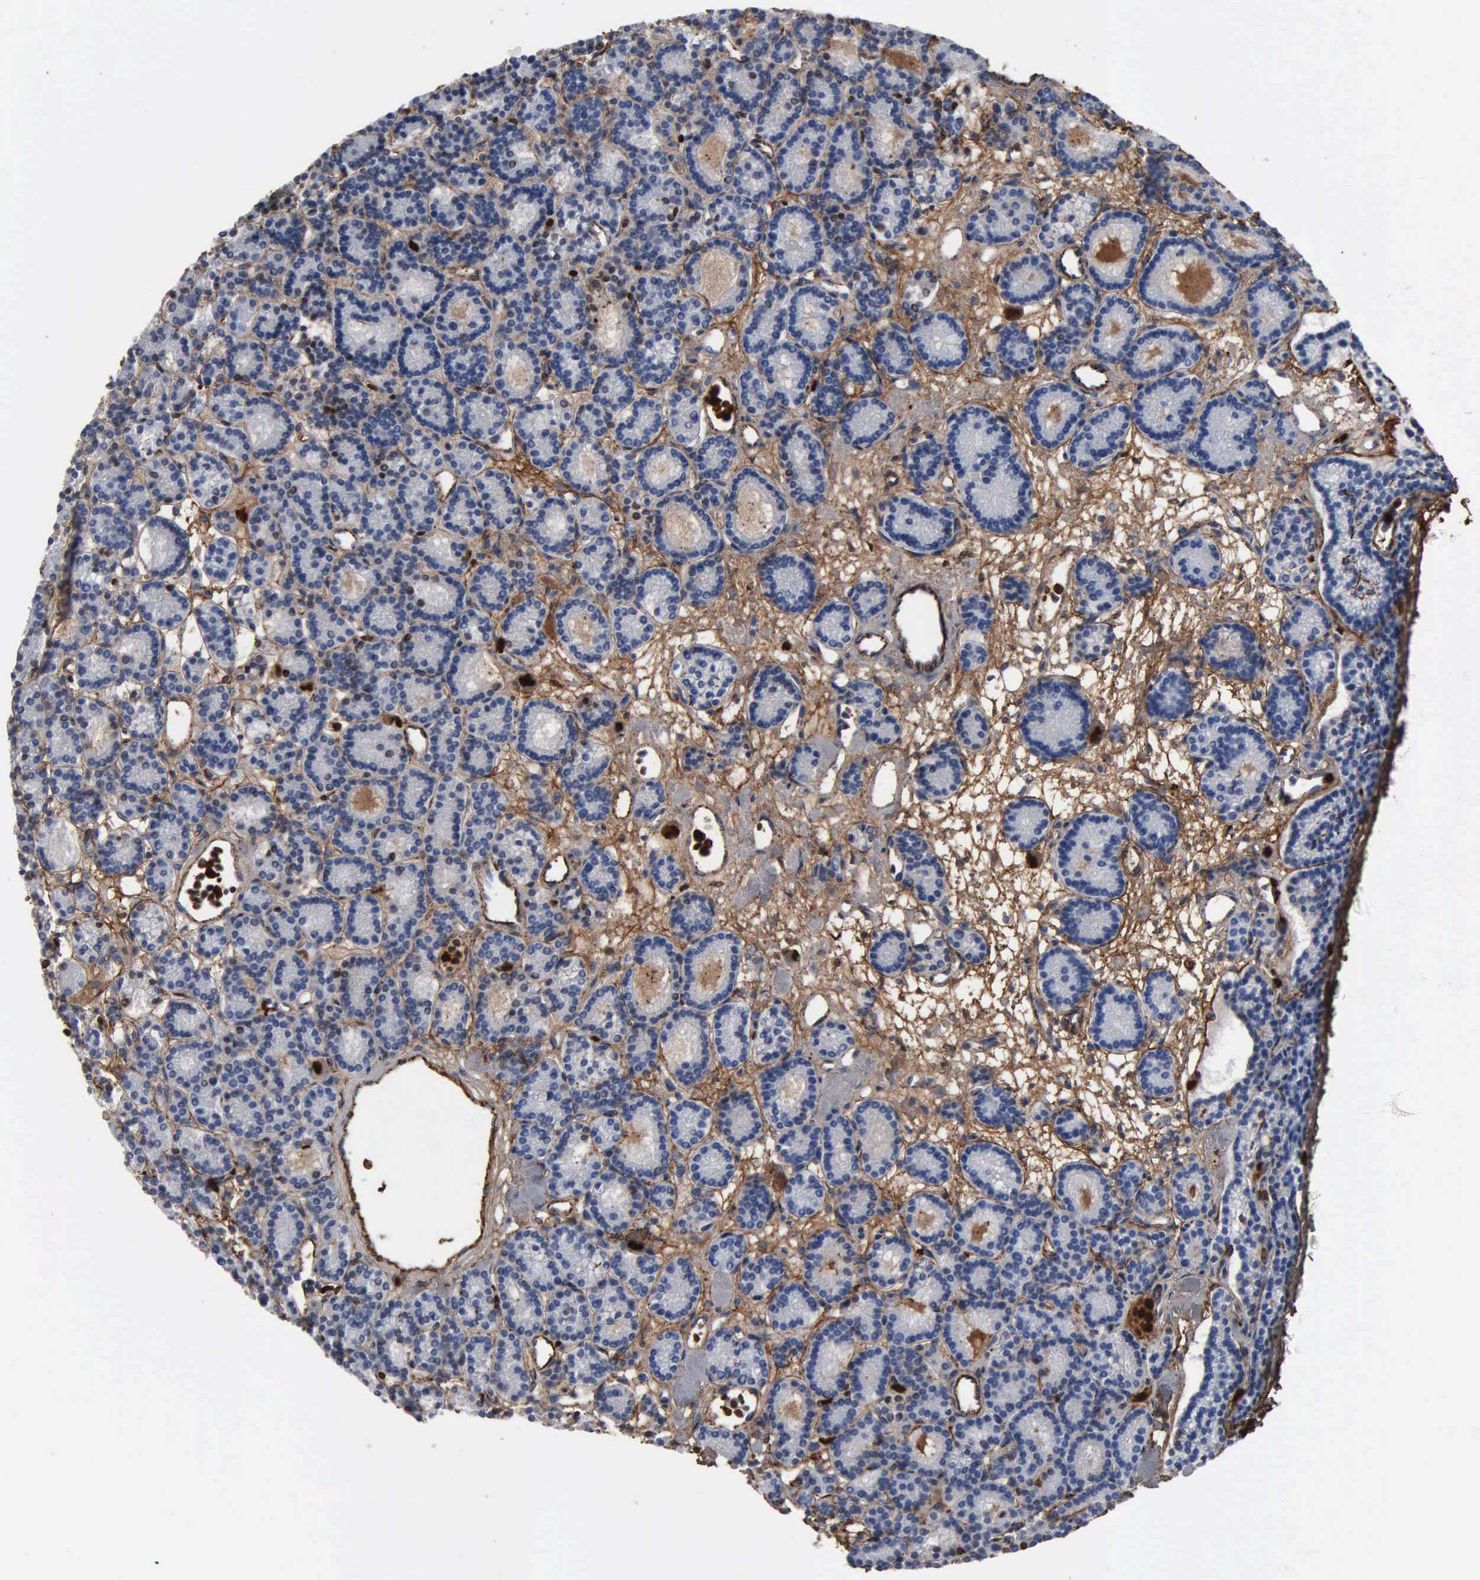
{"staining": {"intensity": "negative", "quantity": "none", "location": "none"}, "tissue": "parathyroid gland", "cell_type": "Glandular cells", "image_type": "normal", "snomed": [{"axis": "morphology", "description": "Normal tissue, NOS"}, {"axis": "topography", "description": "Parathyroid gland"}], "caption": "An immunohistochemistry (IHC) micrograph of normal parathyroid gland is shown. There is no staining in glandular cells of parathyroid gland.", "gene": "FN1", "patient": {"sex": "male", "age": 85}}